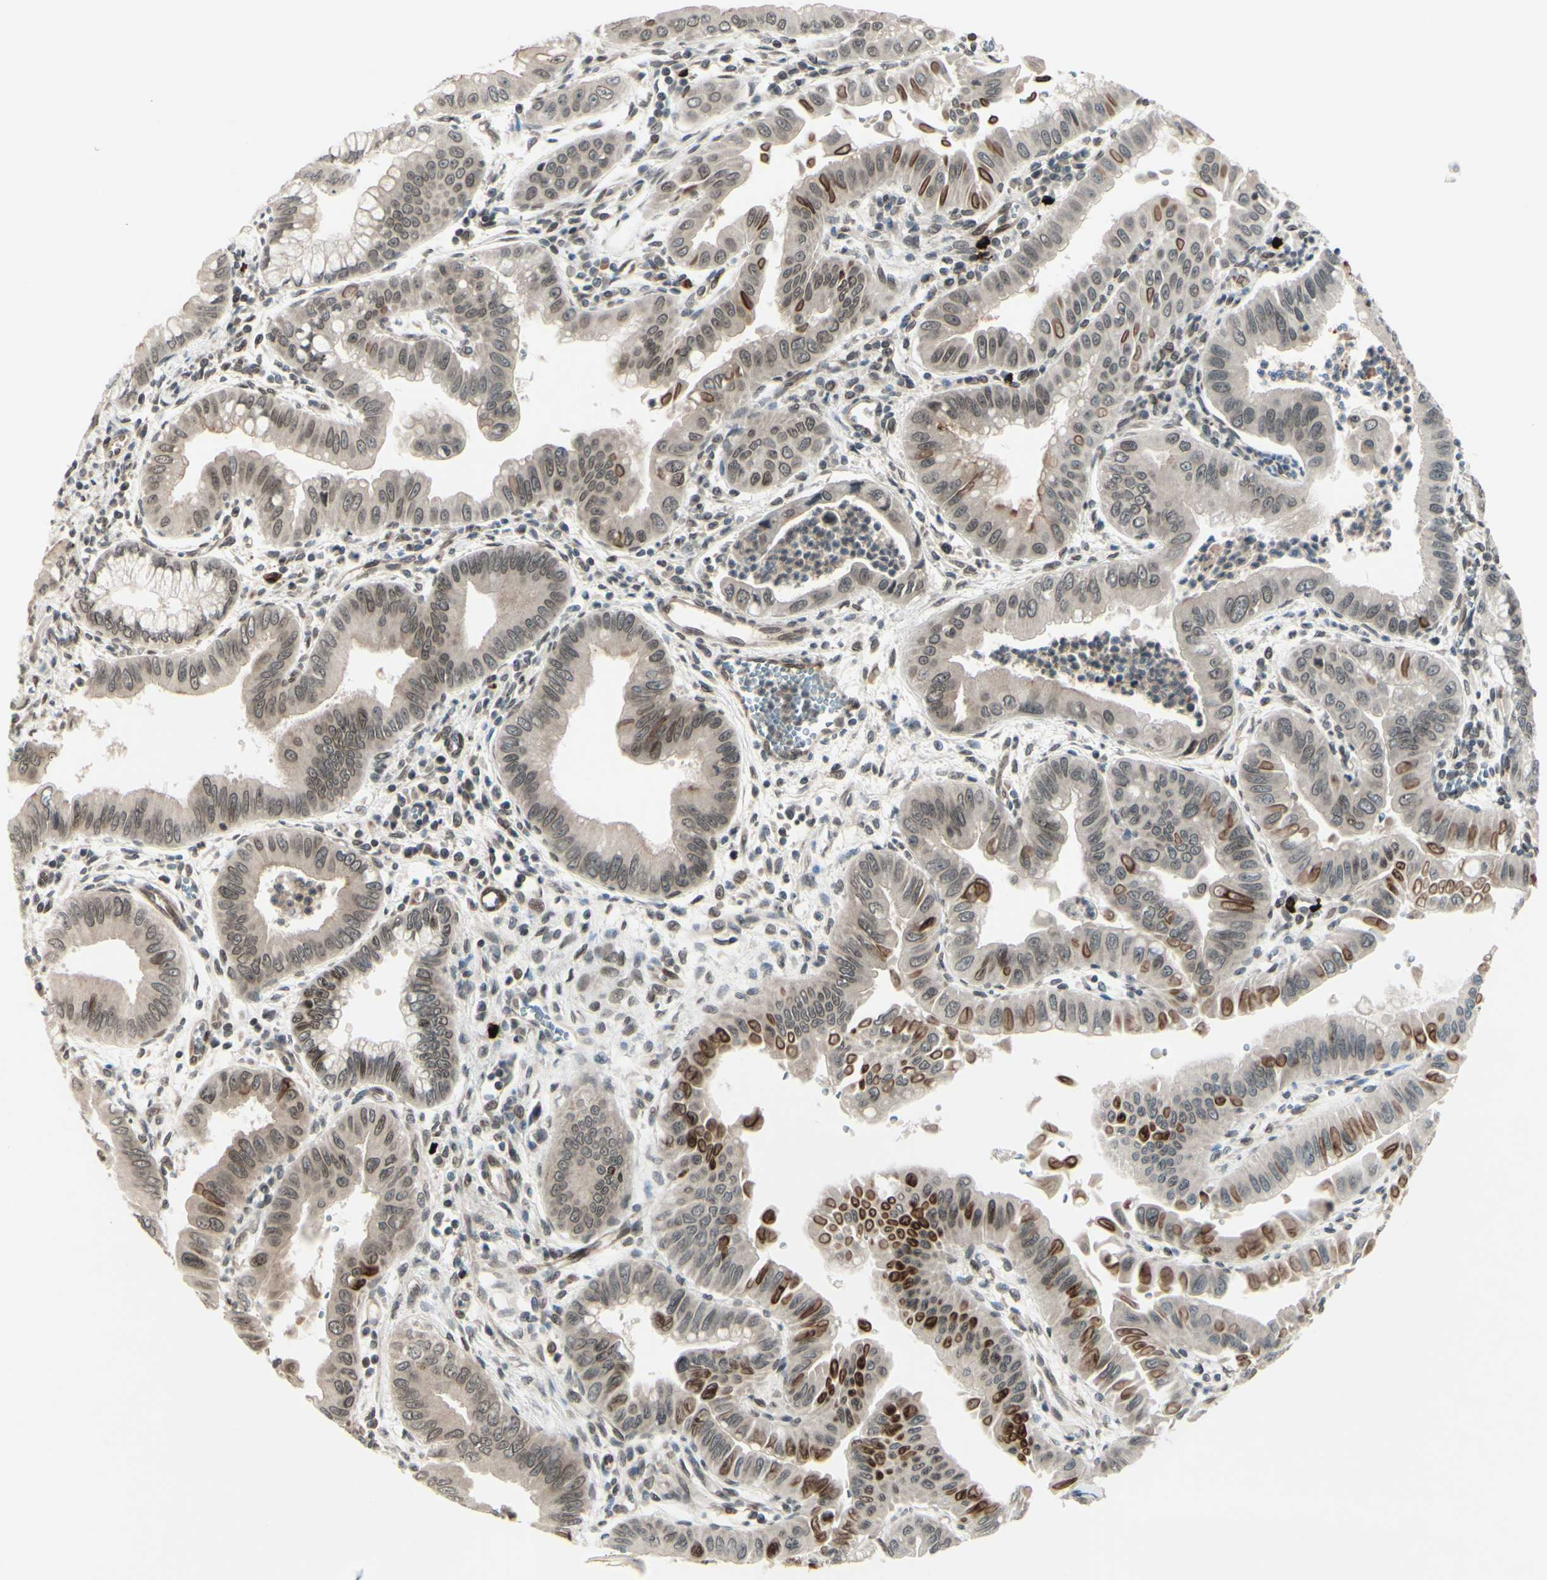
{"staining": {"intensity": "moderate", "quantity": "<25%", "location": "cytoplasmic/membranous,nuclear"}, "tissue": "pancreatic cancer", "cell_type": "Tumor cells", "image_type": "cancer", "snomed": [{"axis": "morphology", "description": "Normal tissue, NOS"}, {"axis": "topography", "description": "Lymph node"}], "caption": "Pancreatic cancer stained for a protein displays moderate cytoplasmic/membranous and nuclear positivity in tumor cells.", "gene": "MLF2", "patient": {"sex": "male", "age": 50}}